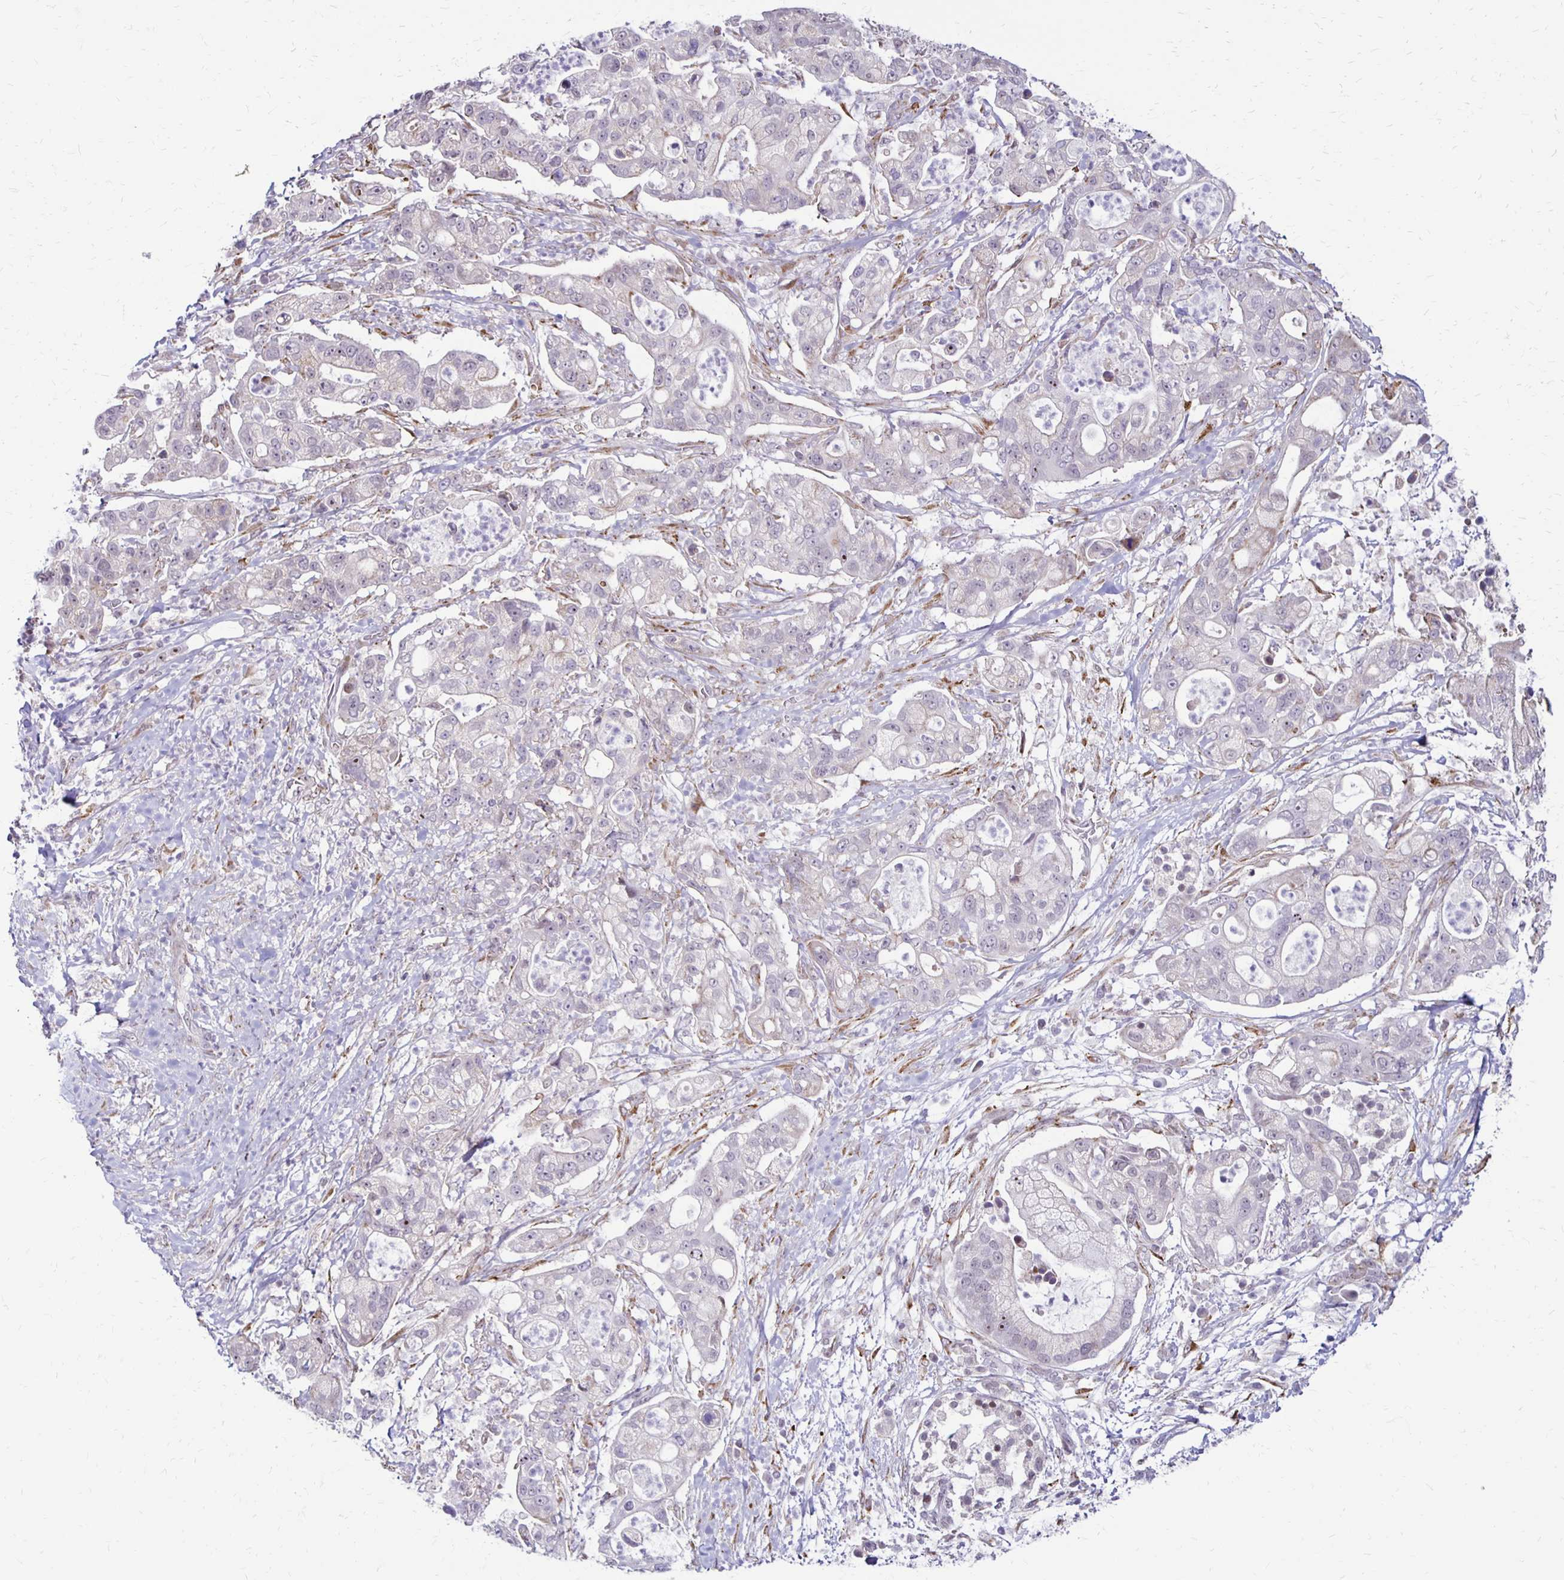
{"staining": {"intensity": "weak", "quantity": "<25%", "location": "nuclear"}, "tissue": "pancreatic cancer", "cell_type": "Tumor cells", "image_type": "cancer", "snomed": [{"axis": "morphology", "description": "Adenocarcinoma, NOS"}, {"axis": "topography", "description": "Pancreas"}], "caption": "Tumor cells are negative for protein expression in human adenocarcinoma (pancreatic).", "gene": "DAGLA", "patient": {"sex": "female", "age": 69}}